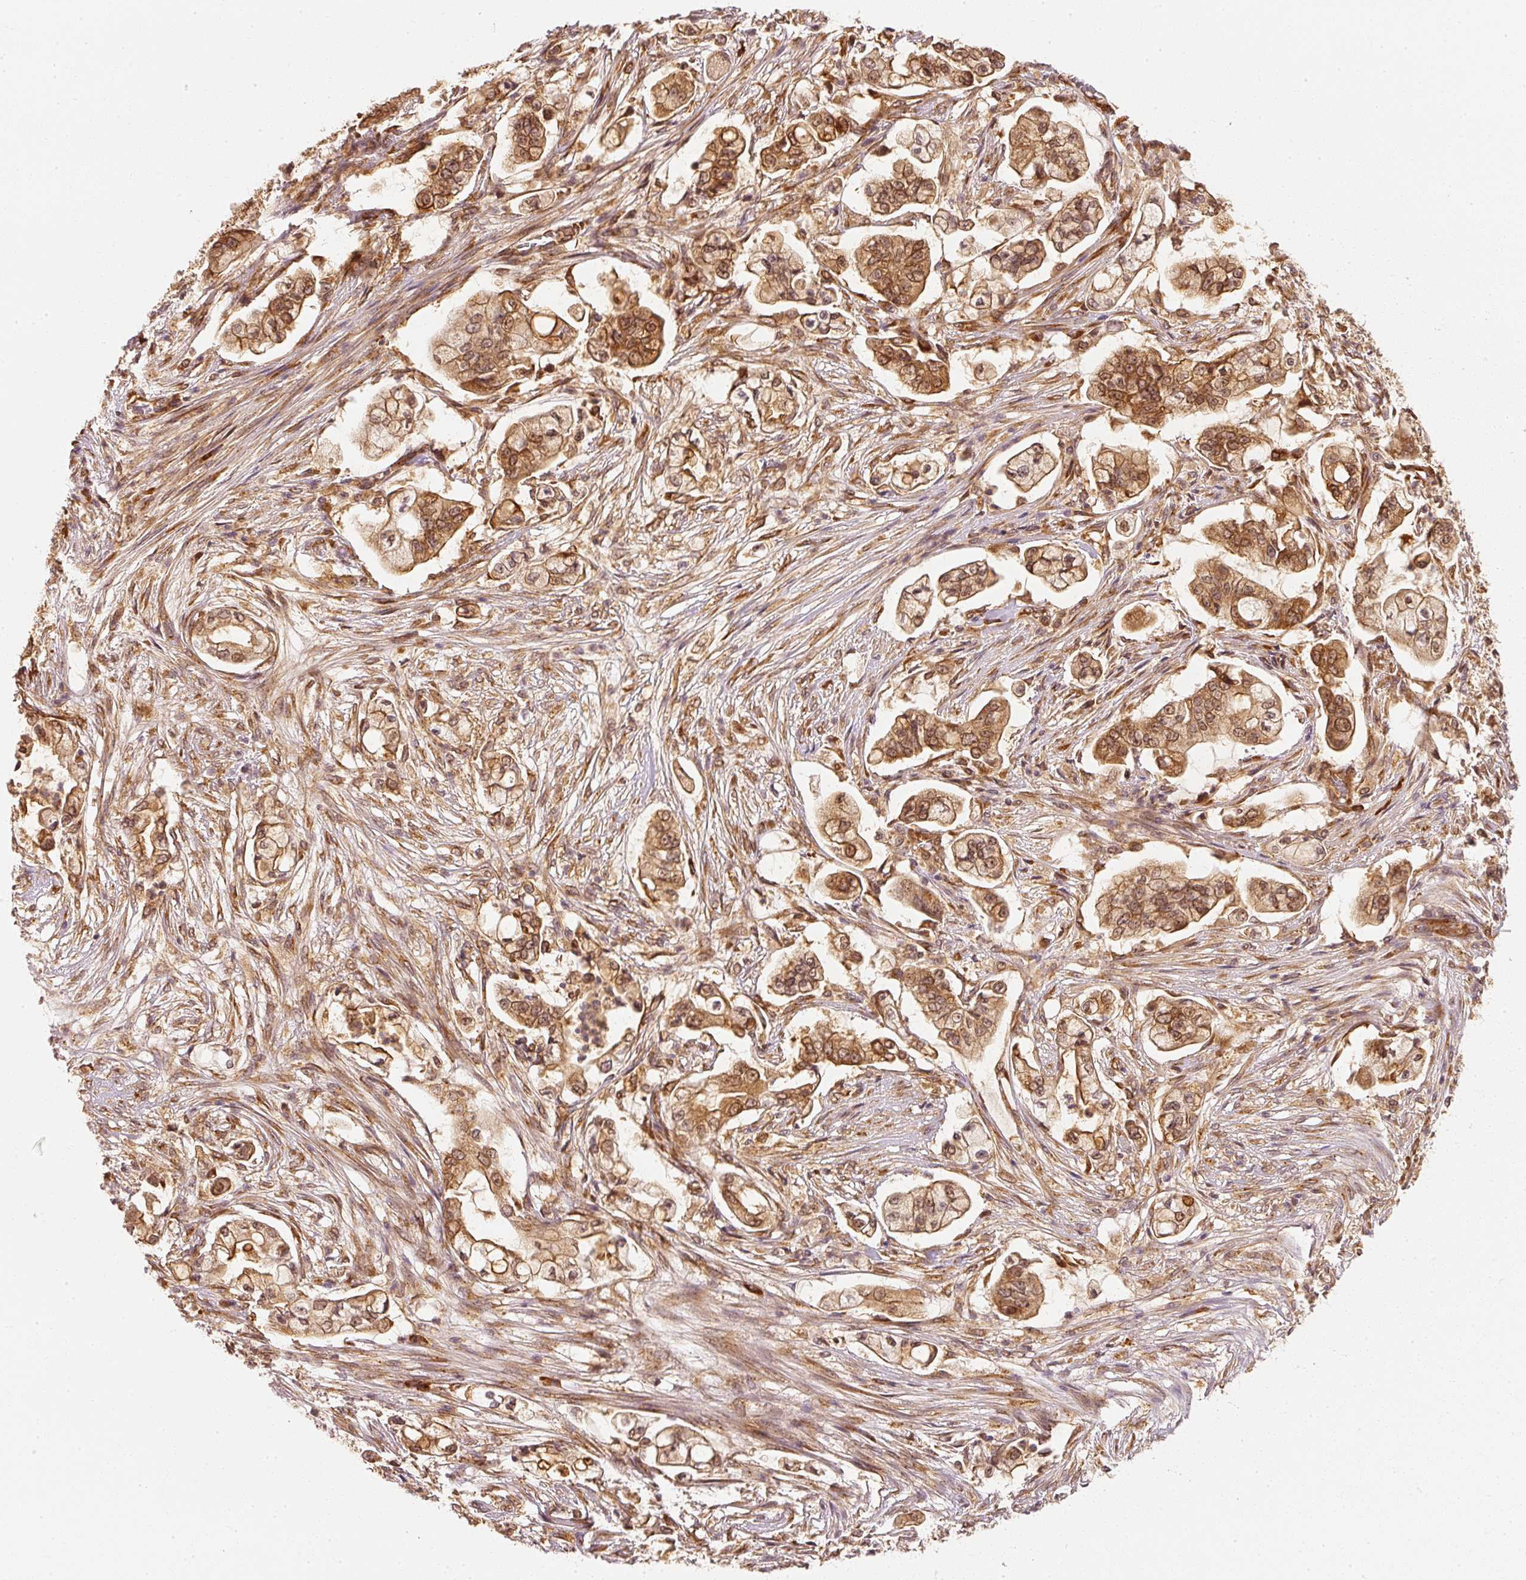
{"staining": {"intensity": "moderate", "quantity": ">75%", "location": "cytoplasmic/membranous"}, "tissue": "pancreatic cancer", "cell_type": "Tumor cells", "image_type": "cancer", "snomed": [{"axis": "morphology", "description": "Adenocarcinoma, NOS"}, {"axis": "topography", "description": "Pancreas"}], "caption": "Tumor cells reveal medium levels of moderate cytoplasmic/membranous positivity in approximately >75% of cells in human adenocarcinoma (pancreatic).", "gene": "EEF1A2", "patient": {"sex": "female", "age": 69}}